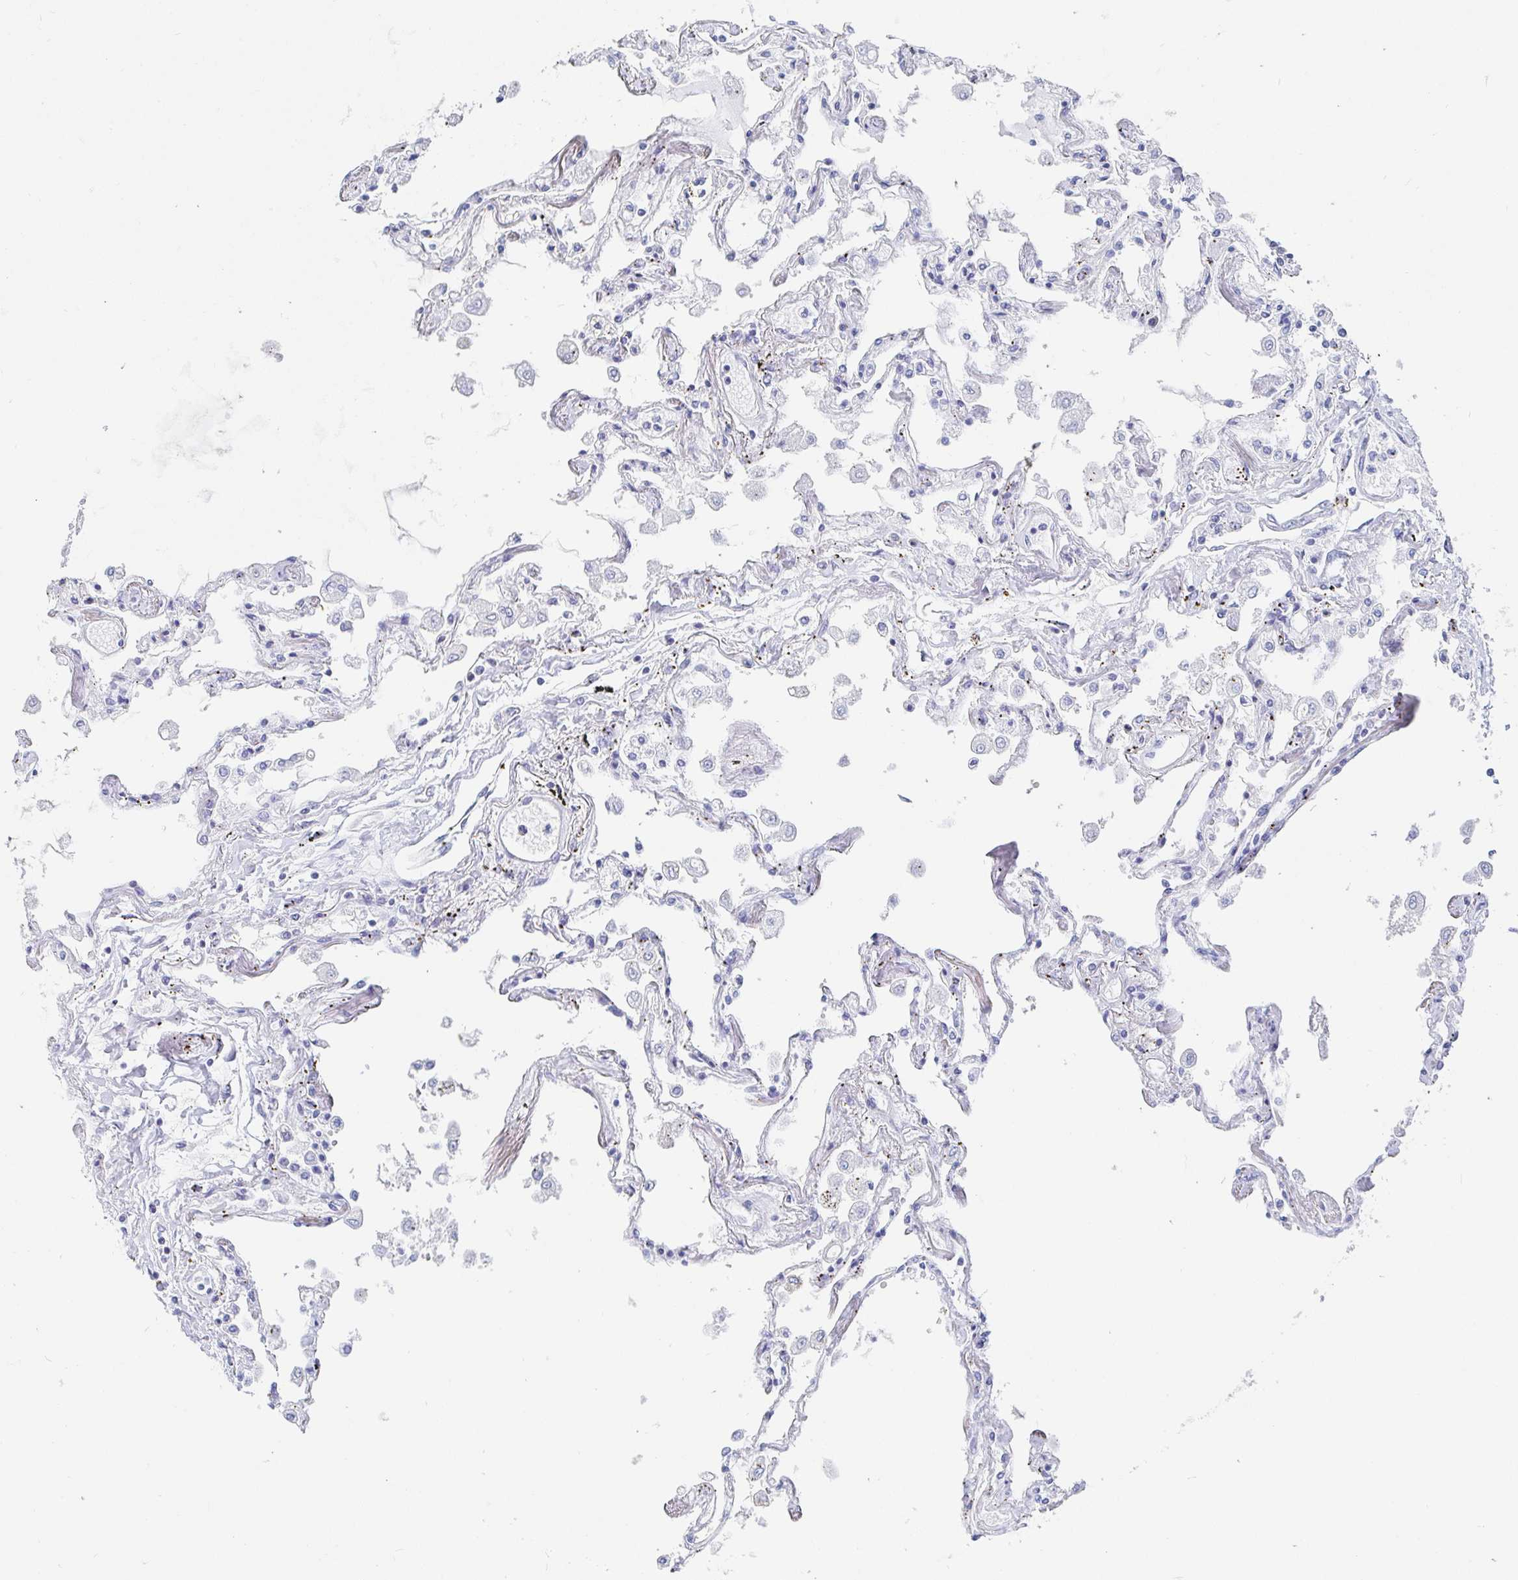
{"staining": {"intensity": "negative", "quantity": "none", "location": "none"}, "tissue": "lung", "cell_type": "Alveolar cells", "image_type": "normal", "snomed": [{"axis": "morphology", "description": "Normal tissue, NOS"}, {"axis": "morphology", "description": "Adenocarcinoma, NOS"}, {"axis": "topography", "description": "Cartilage tissue"}, {"axis": "topography", "description": "Lung"}], "caption": "Immunohistochemistry (IHC) photomicrograph of benign human lung stained for a protein (brown), which reveals no expression in alveolar cells. (IHC, brightfield microscopy, high magnification).", "gene": "PACSIN1", "patient": {"sex": "female", "age": 67}}